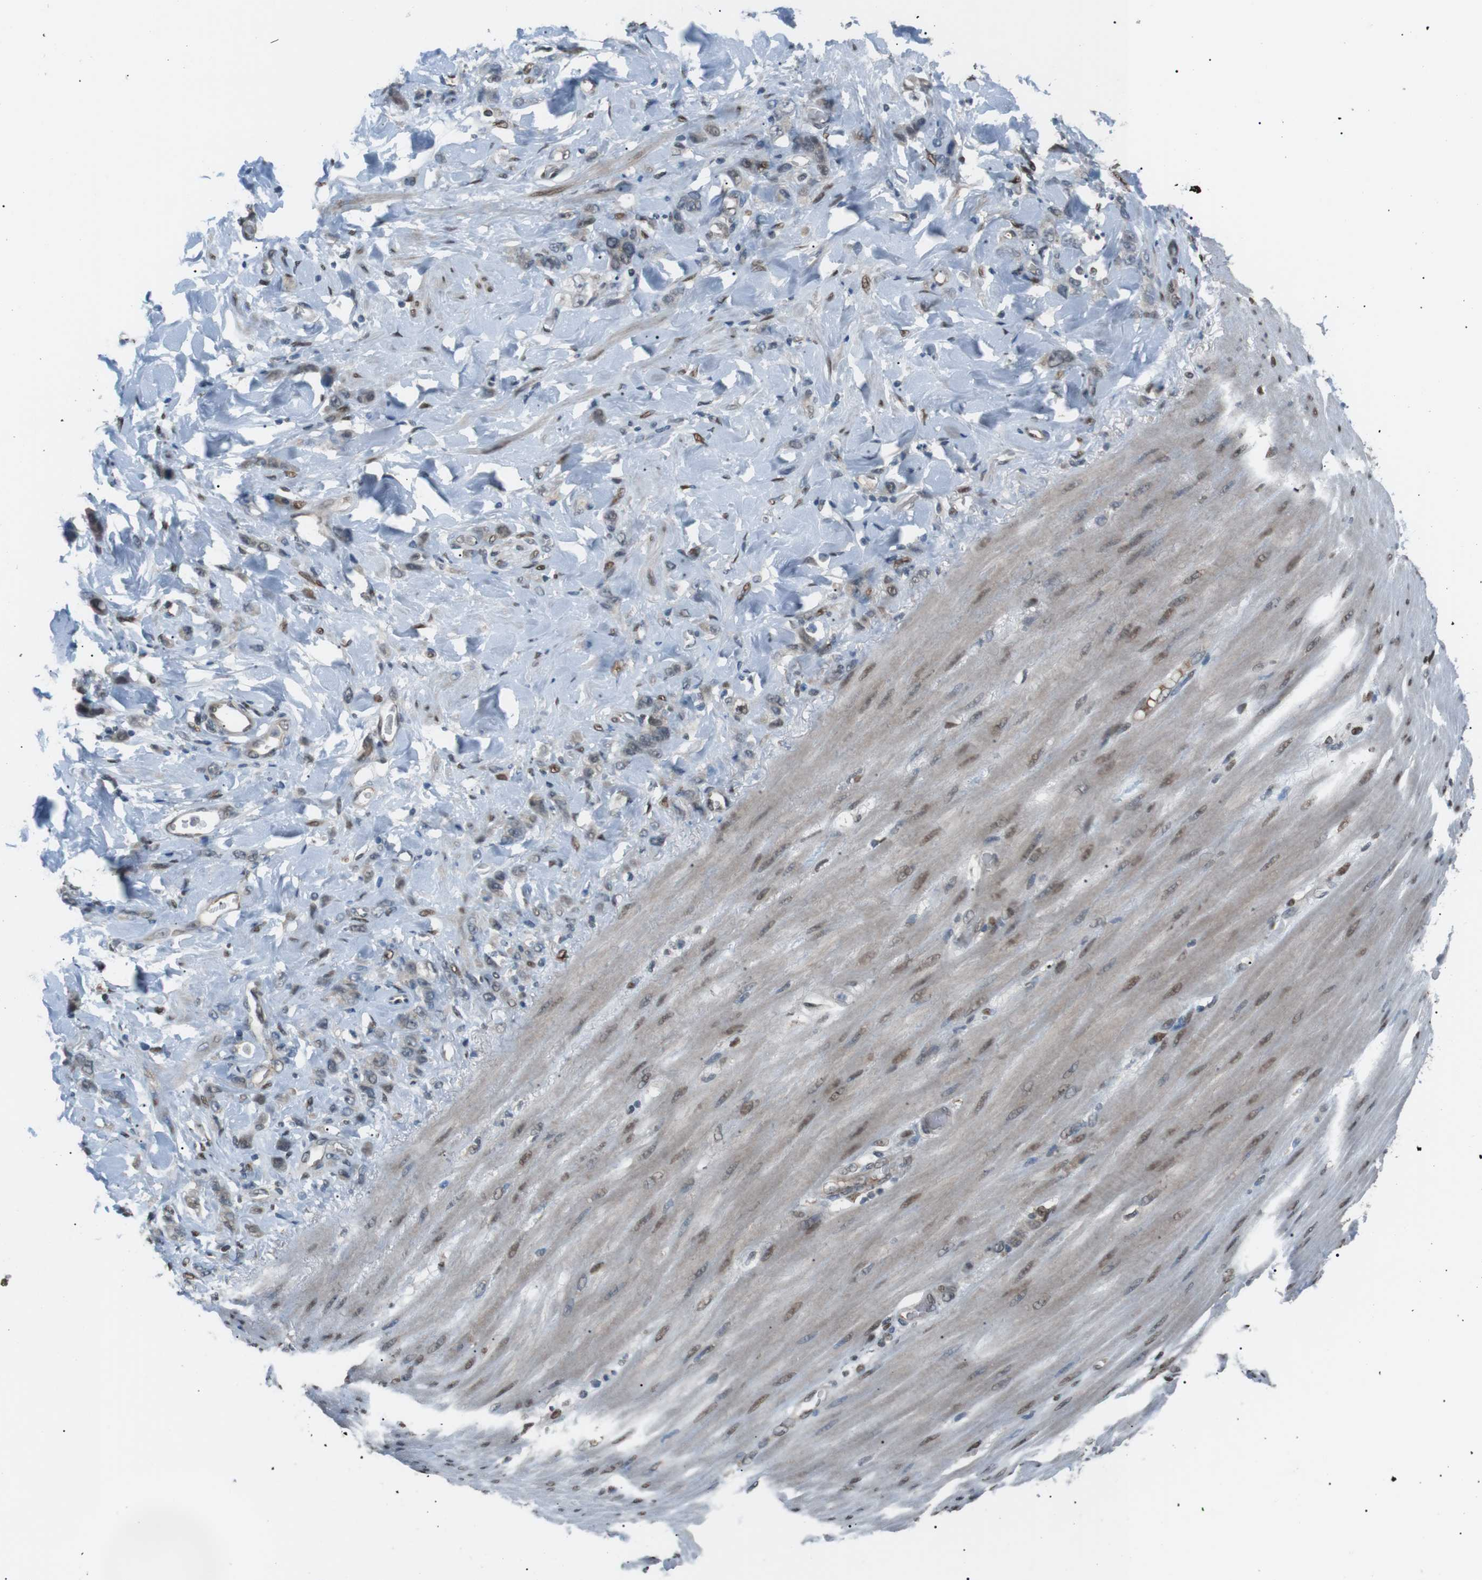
{"staining": {"intensity": "weak", "quantity": "25%-75%", "location": "cytoplasmic/membranous"}, "tissue": "stomach cancer", "cell_type": "Tumor cells", "image_type": "cancer", "snomed": [{"axis": "morphology", "description": "Normal tissue, NOS"}, {"axis": "morphology", "description": "Adenocarcinoma, NOS"}, {"axis": "topography", "description": "Stomach"}], "caption": "The immunohistochemical stain highlights weak cytoplasmic/membranous staining in tumor cells of stomach cancer tissue.", "gene": "SRPK2", "patient": {"sex": "male", "age": 82}}